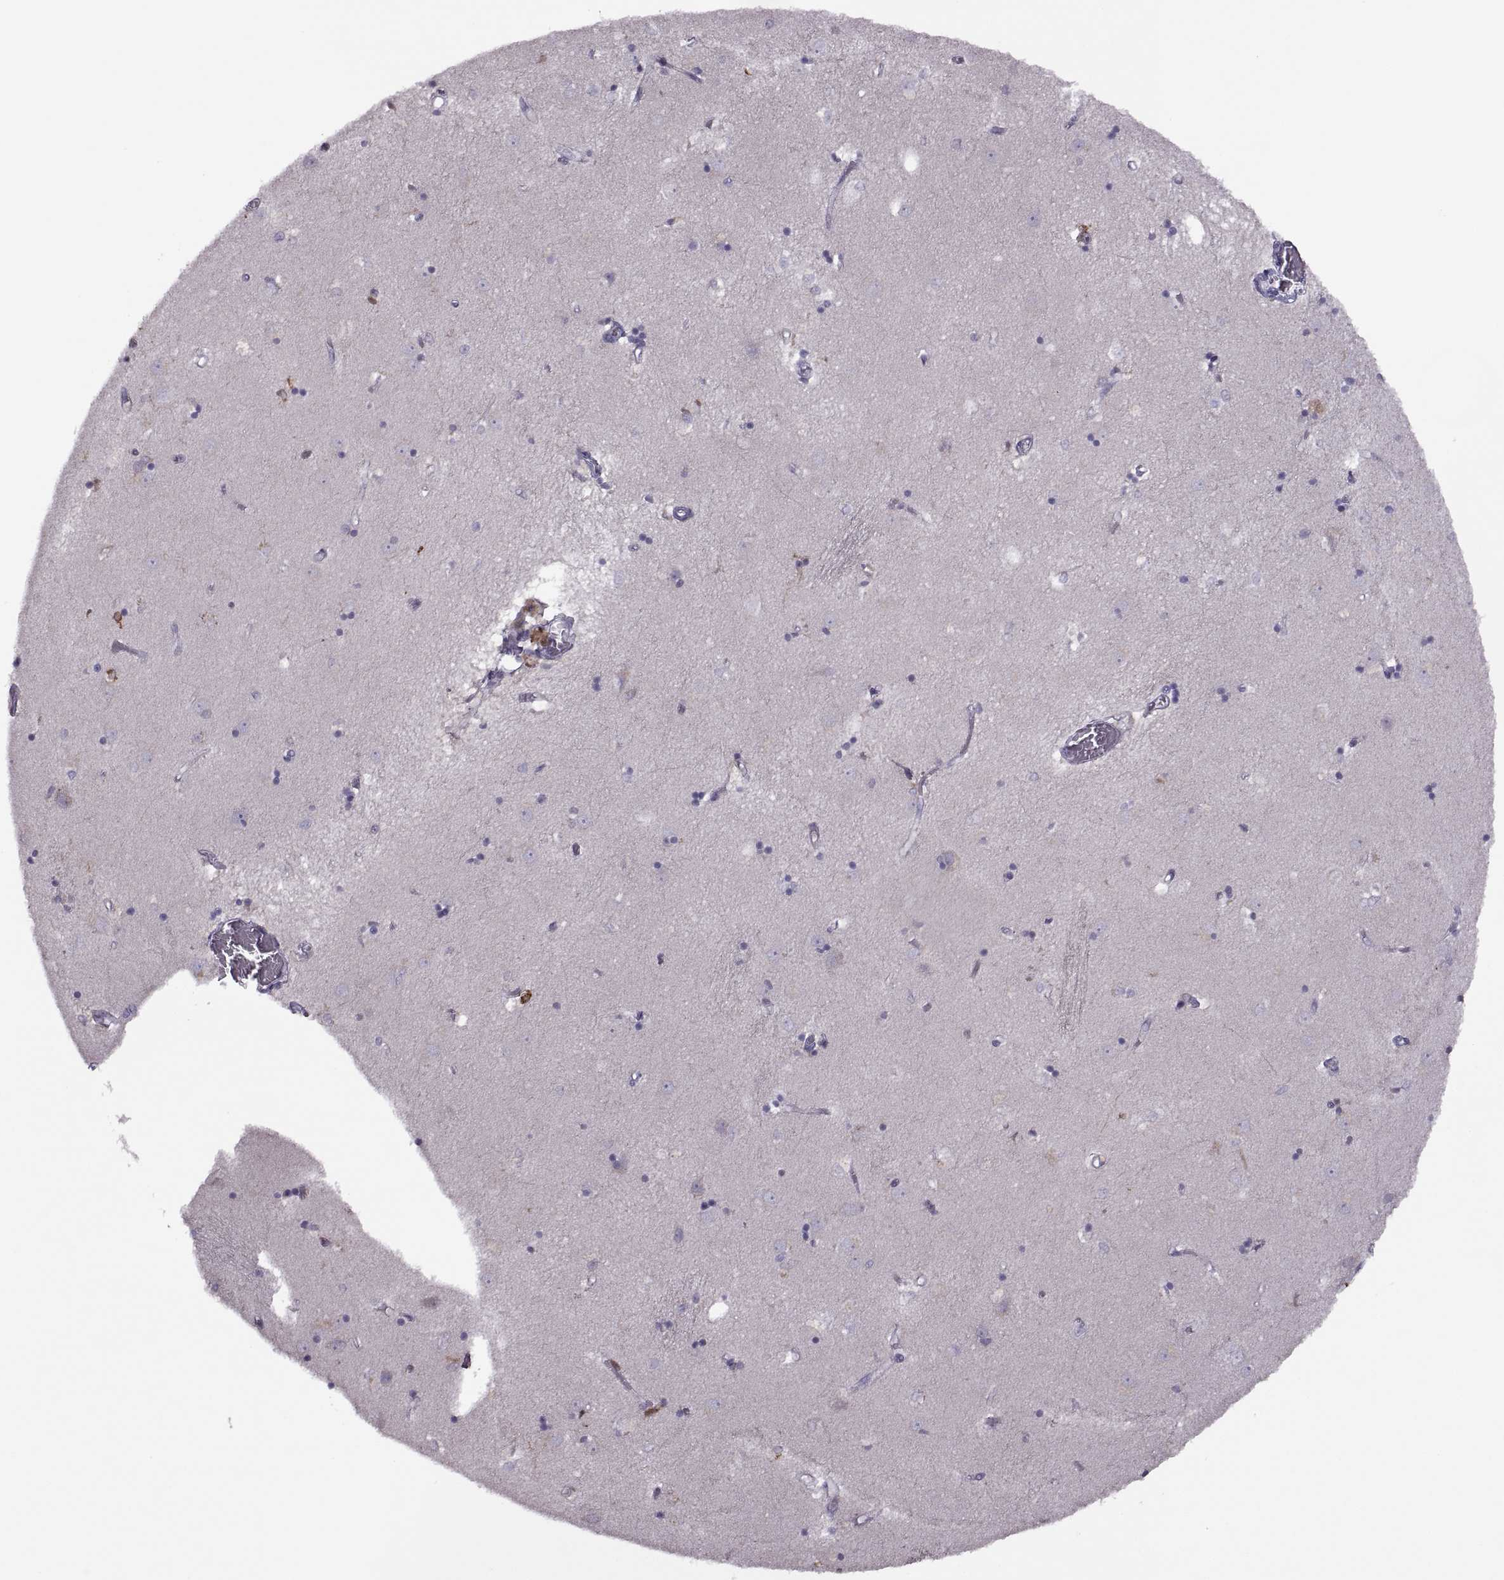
{"staining": {"intensity": "negative", "quantity": "none", "location": "none"}, "tissue": "caudate", "cell_type": "Glial cells", "image_type": "normal", "snomed": [{"axis": "morphology", "description": "Normal tissue, NOS"}, {"axis": "topography", "description": "Lateral ventricle wall"}], "caption": "The micrograph shows no staining of glial cells in normal caudate.", "gene": "H2AP", "patient": {"sex": "male", "age": 54}}